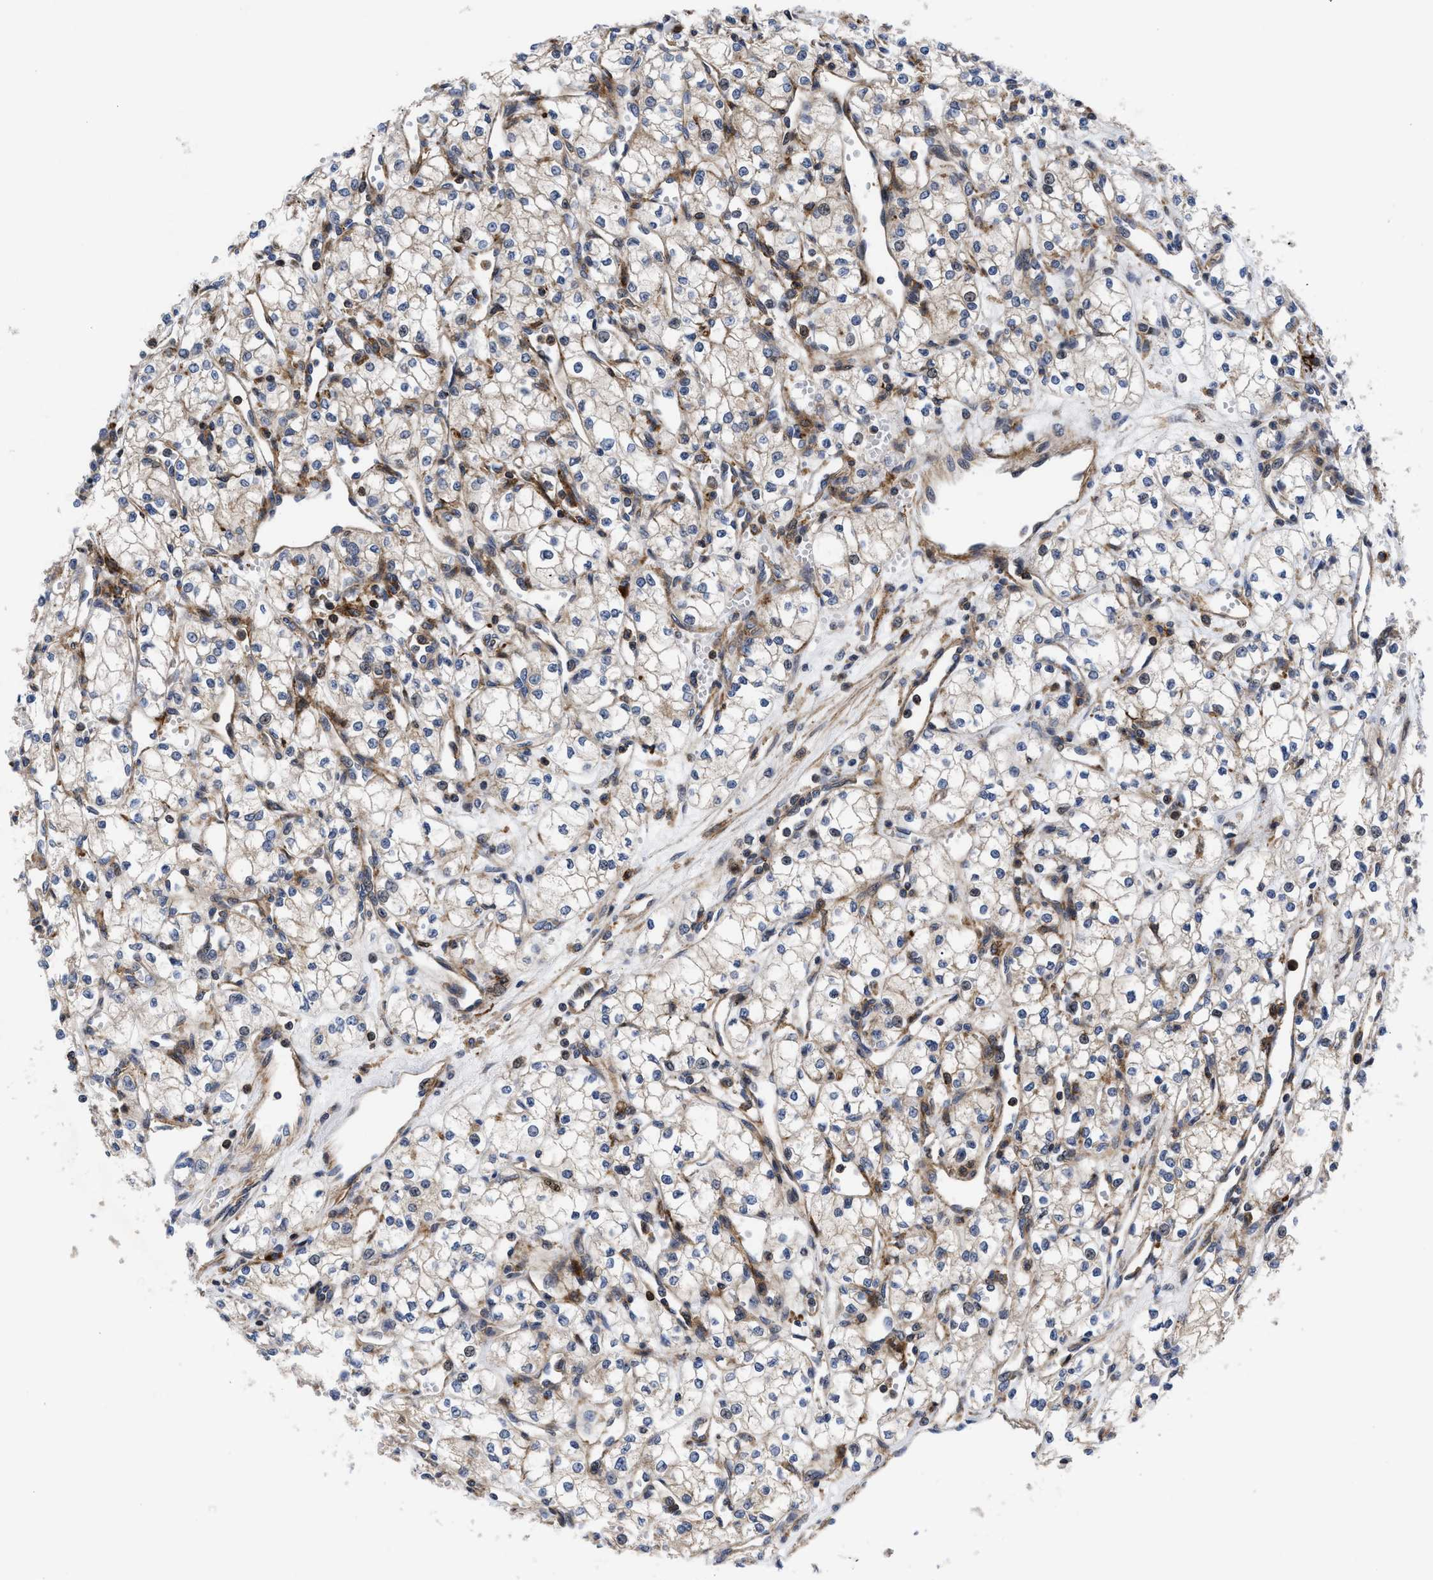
{"staining": {"intensity": "weak", "quantity": "<25%", "location": "cytoplasmic/membranous"}, "tissue": "renal cancer", "cell_type": "Tumor cells", "image_type": "cancer", "snomed": [{"axis": "morphology", "description": "Adenocarcinoma, NOS"}, {"axis": "topography", "description": "Kidney"}], "caption": "An immunohistochemistry image of adenocarcinoma (renal) is shown. There is no staining in tumor cells of adenocarcinoma (renal).", "gene": "SPAST", "patient": {"sex": "male", "age": 59}}